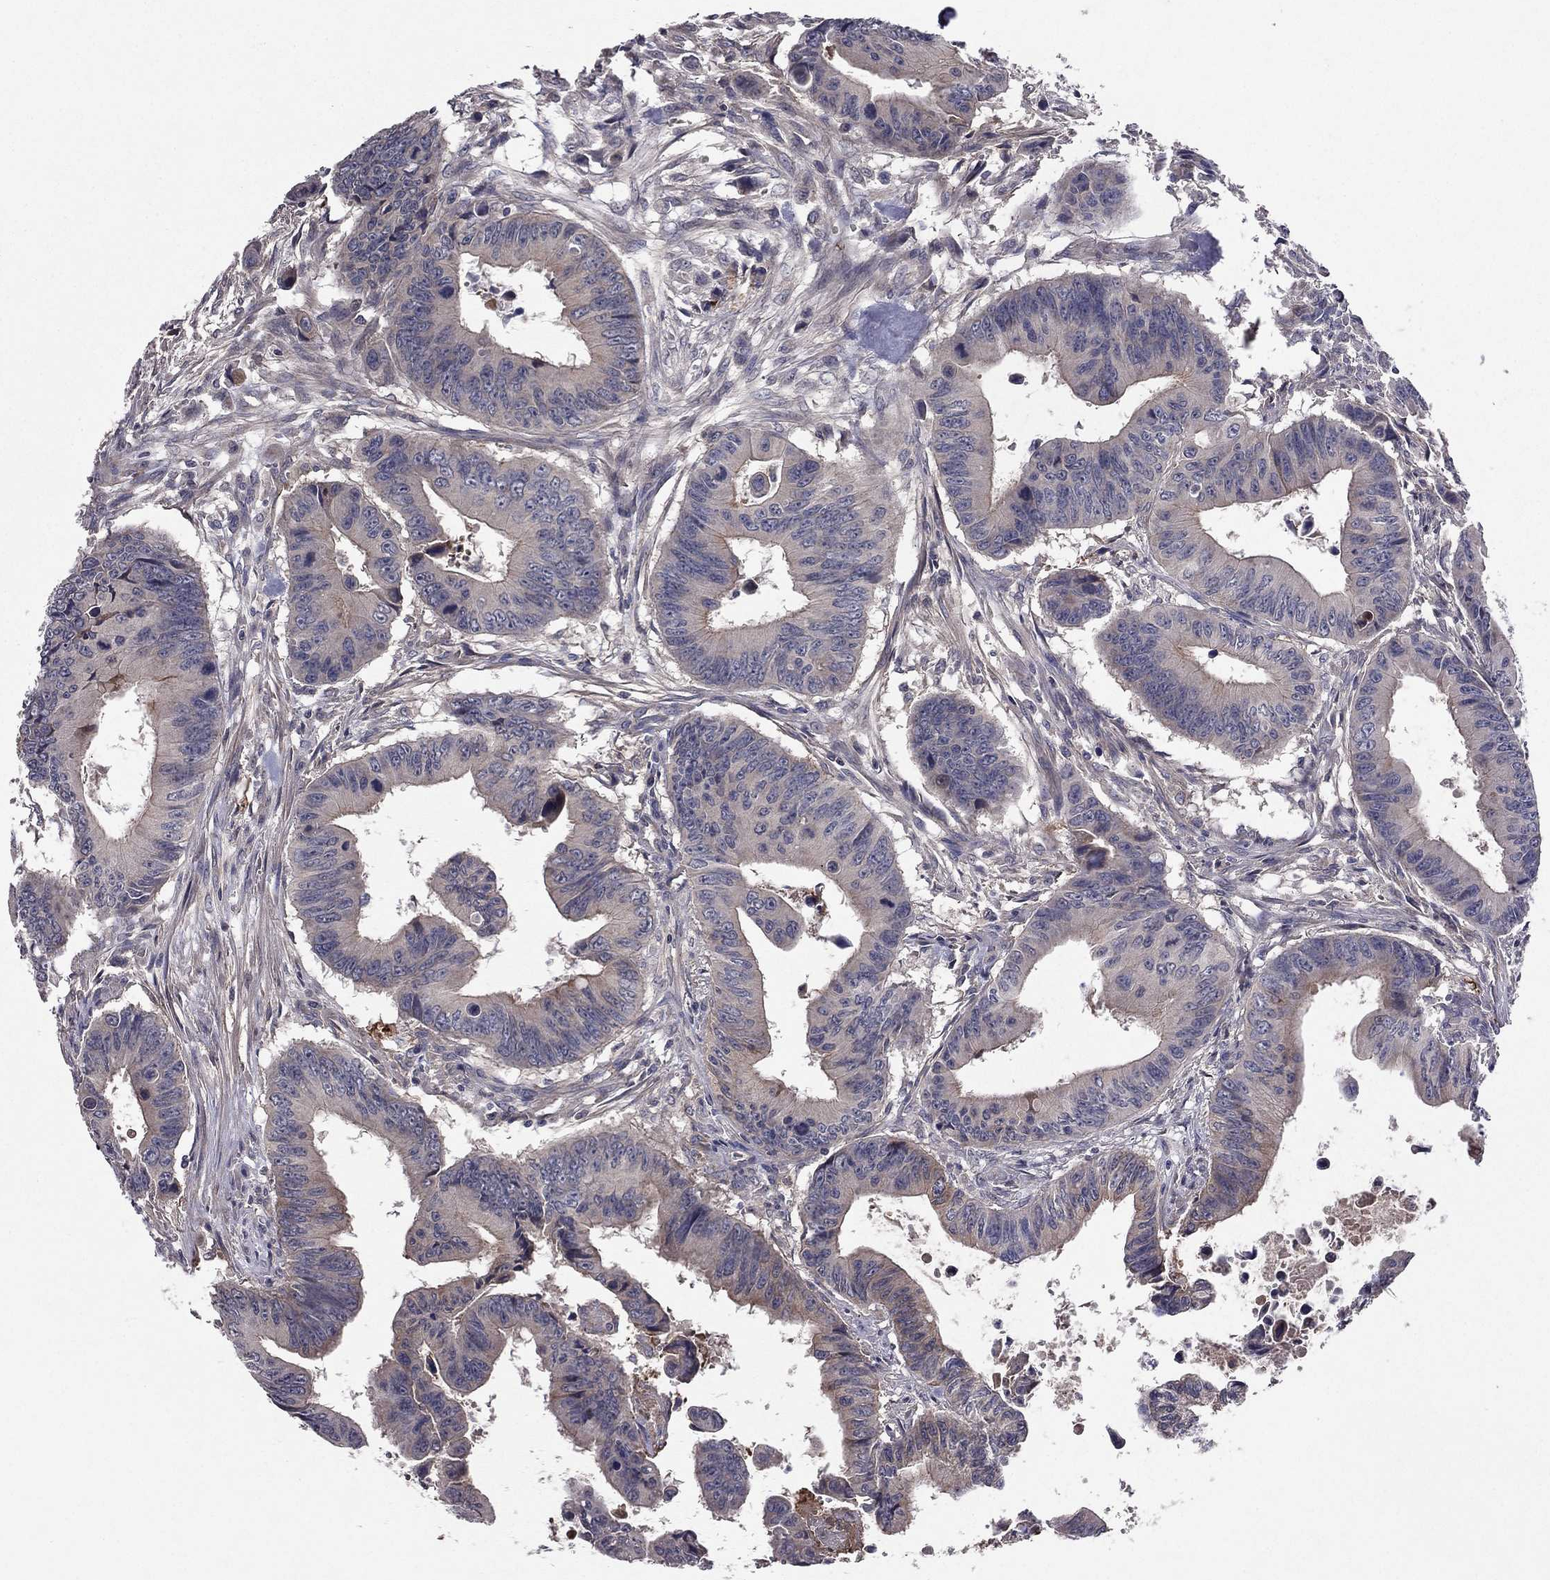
{"staining": {"intensity": "weak", "quantity": "25%-75%", "location": "cytoplasmic/membranous"}, "tissue": "colorectal cancer", "cell_type": "Tumor cells", "image_type": "cancer", "snomed": [{"axis": "morphology", "description": "Adenocarcinoma, NOS"}, {"axis": "topography", "description": "Colon"}], "caption": "DAB immunohistochemical staining of human colorectal adenocarcinoma shows weak cytoplasmic/membranous protein positivity in about 25%-75% of tumor cells.", "gene": "PROS1", "patient": {"sex": "female", "age": 87}}